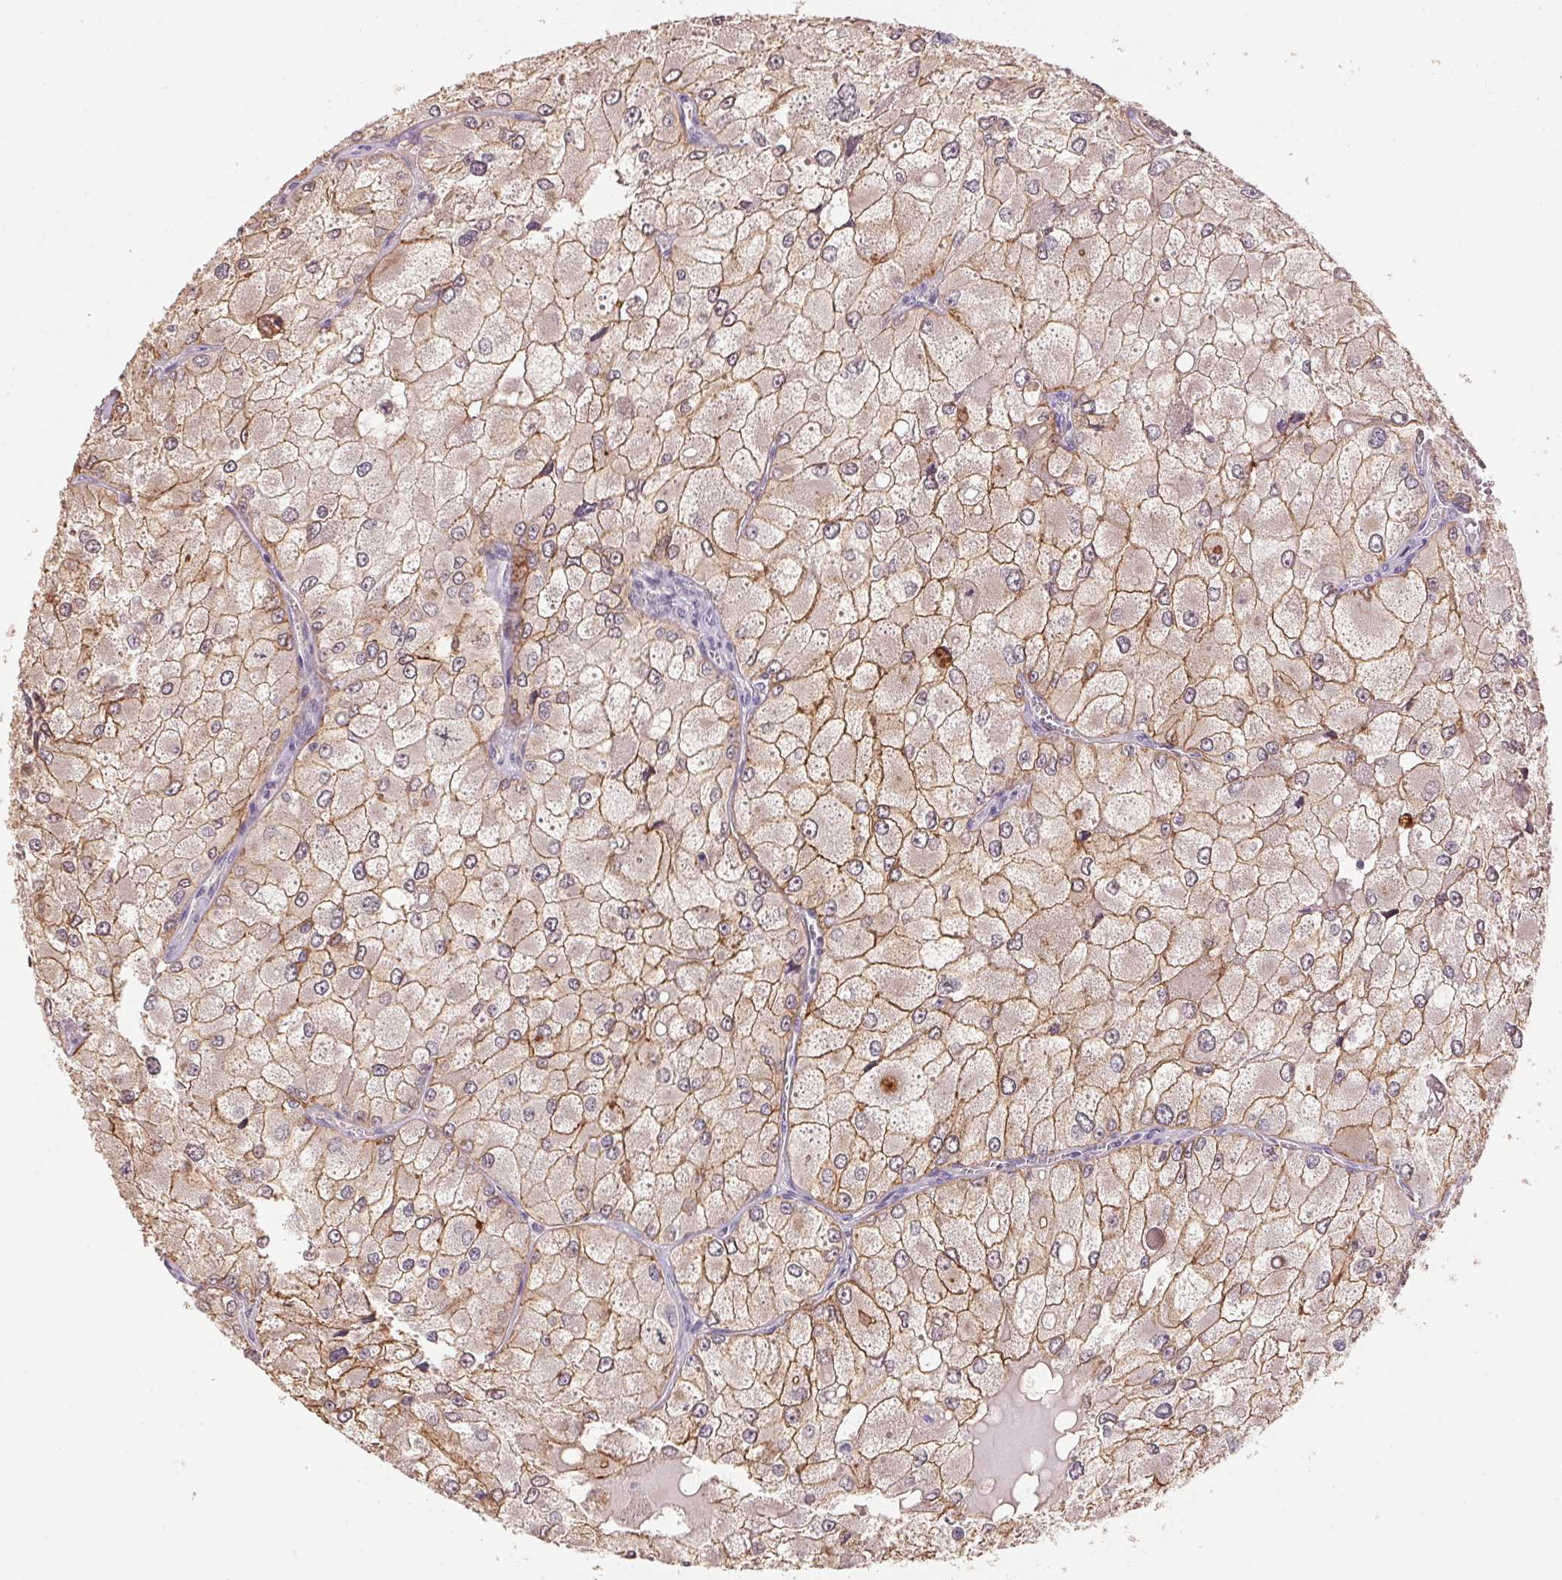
{"staining": {"intensity": "moderate", "quantity": ">75%", "location": "cytoplasmic/membranous"}, "tissue": "renal cancer", "cell_type": "Tumor cells", "image_type": "cancer", "snomed": [{"axis": "morphology", "description": "Adenocarcinoma, NOS"}, {"axis": "topography", "description": "Kidney"}], "caption": "Renal cancer (adenocarcinoma) stained with IHC shows moderate cytoplasmic/membranous staining in approximately >75% of tumor cells.", "gene": "FNDC4", "patient": {"sex": "female", "age": 70}}